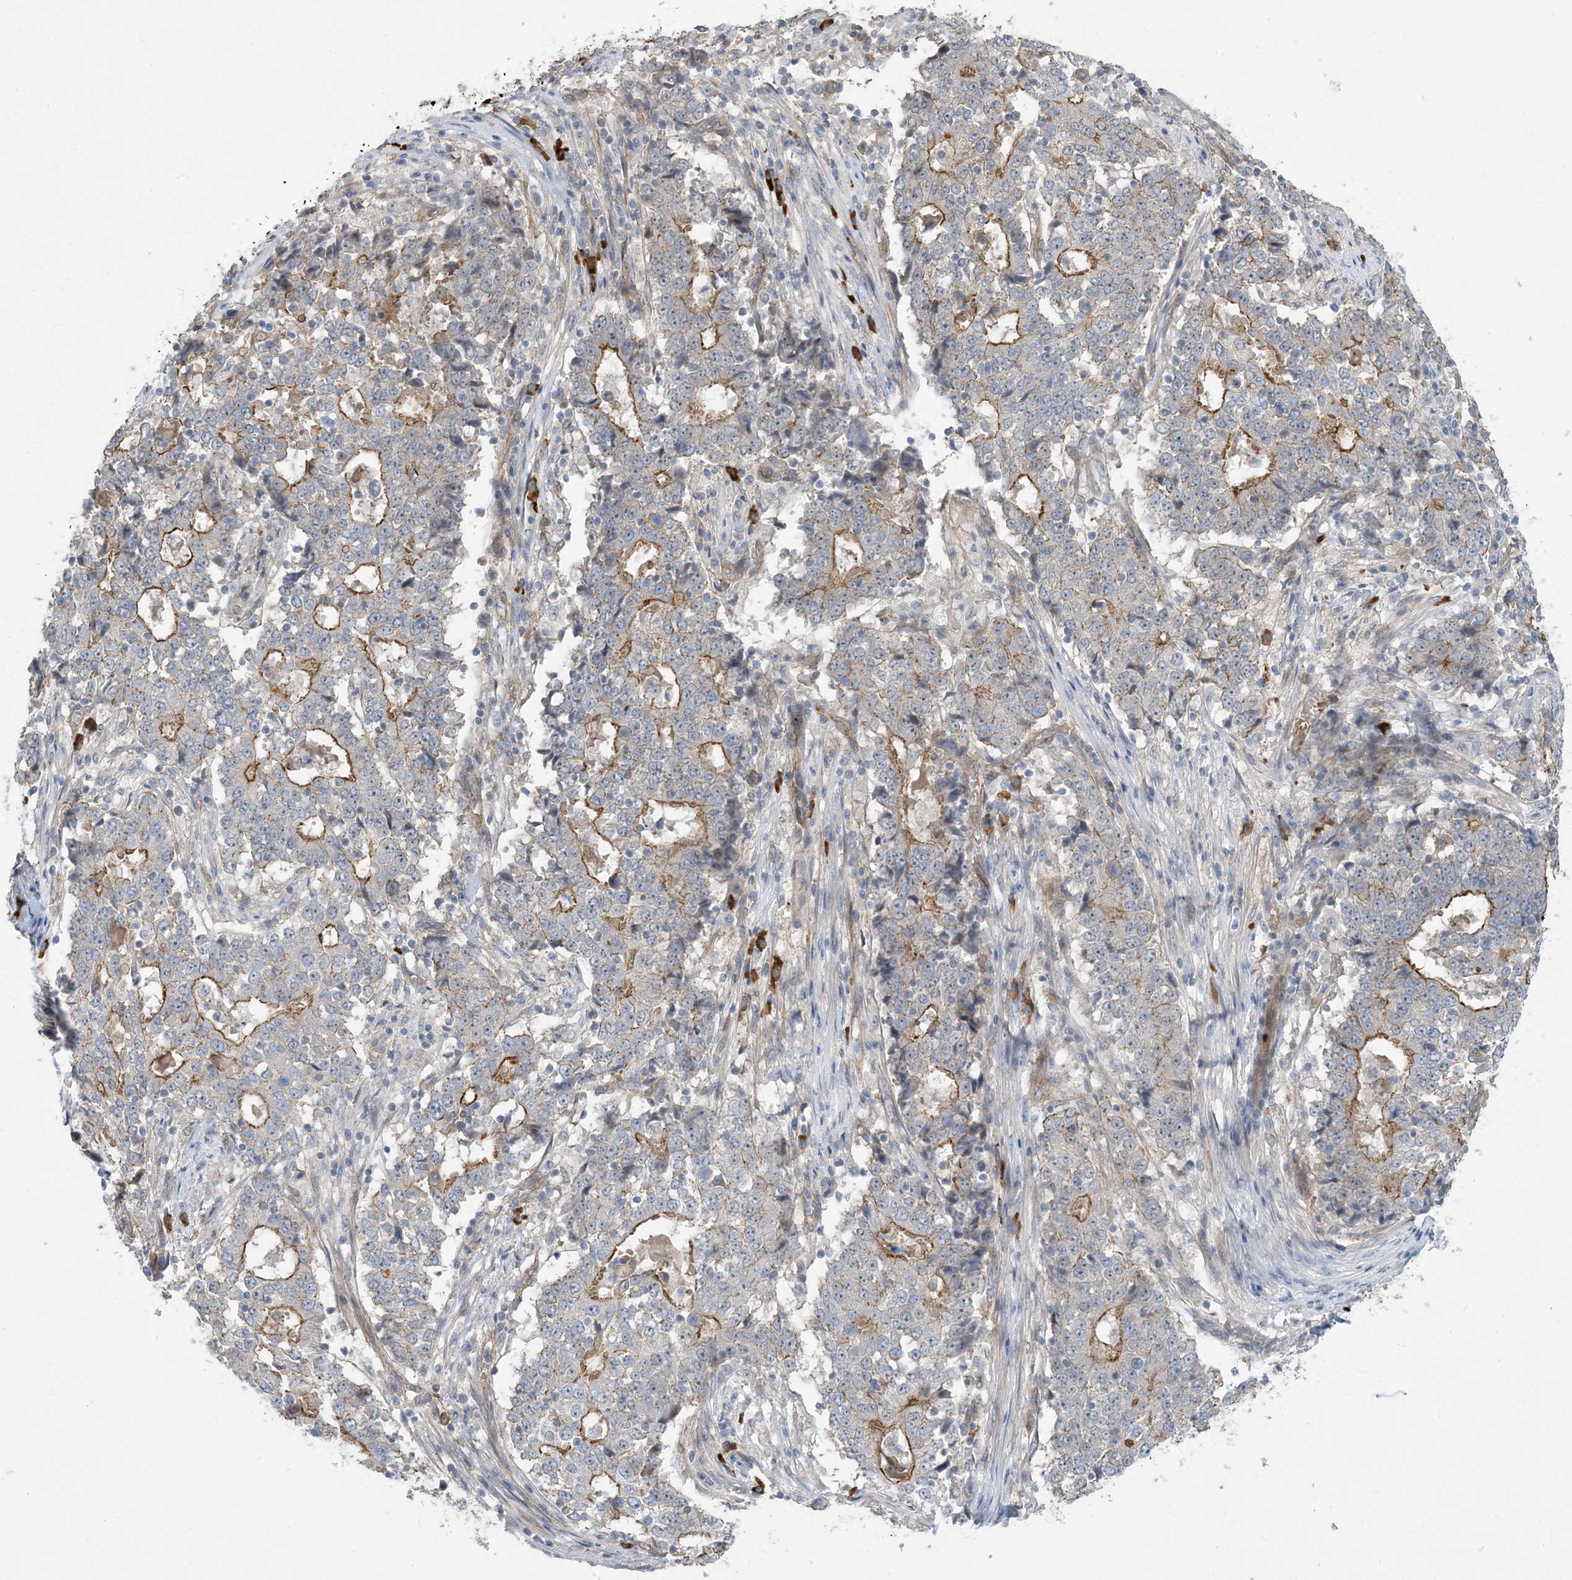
{"staining": {"intensity": "moderate", "quantity": "<25%", "location": "cytoplasmic/membranous"}, "tissue": "stomach cancer", "cell_type": "Tumor cells", "image_type": "cancer", "snomed": [{"axis": "morphology", "description": "Adenocarcinoma, NOS"}, {"axis": "topography", "description": "Stomach"}], "caption": "Immunohistochemistry (DAB) staining of human adenocarcinoma (stomach) demonstrates moderate cytoplasmic/membranous protein expression in about <25% of tumor cells.", "gene": "AOC1", "patient": {"sex": "male", "age": 59}}